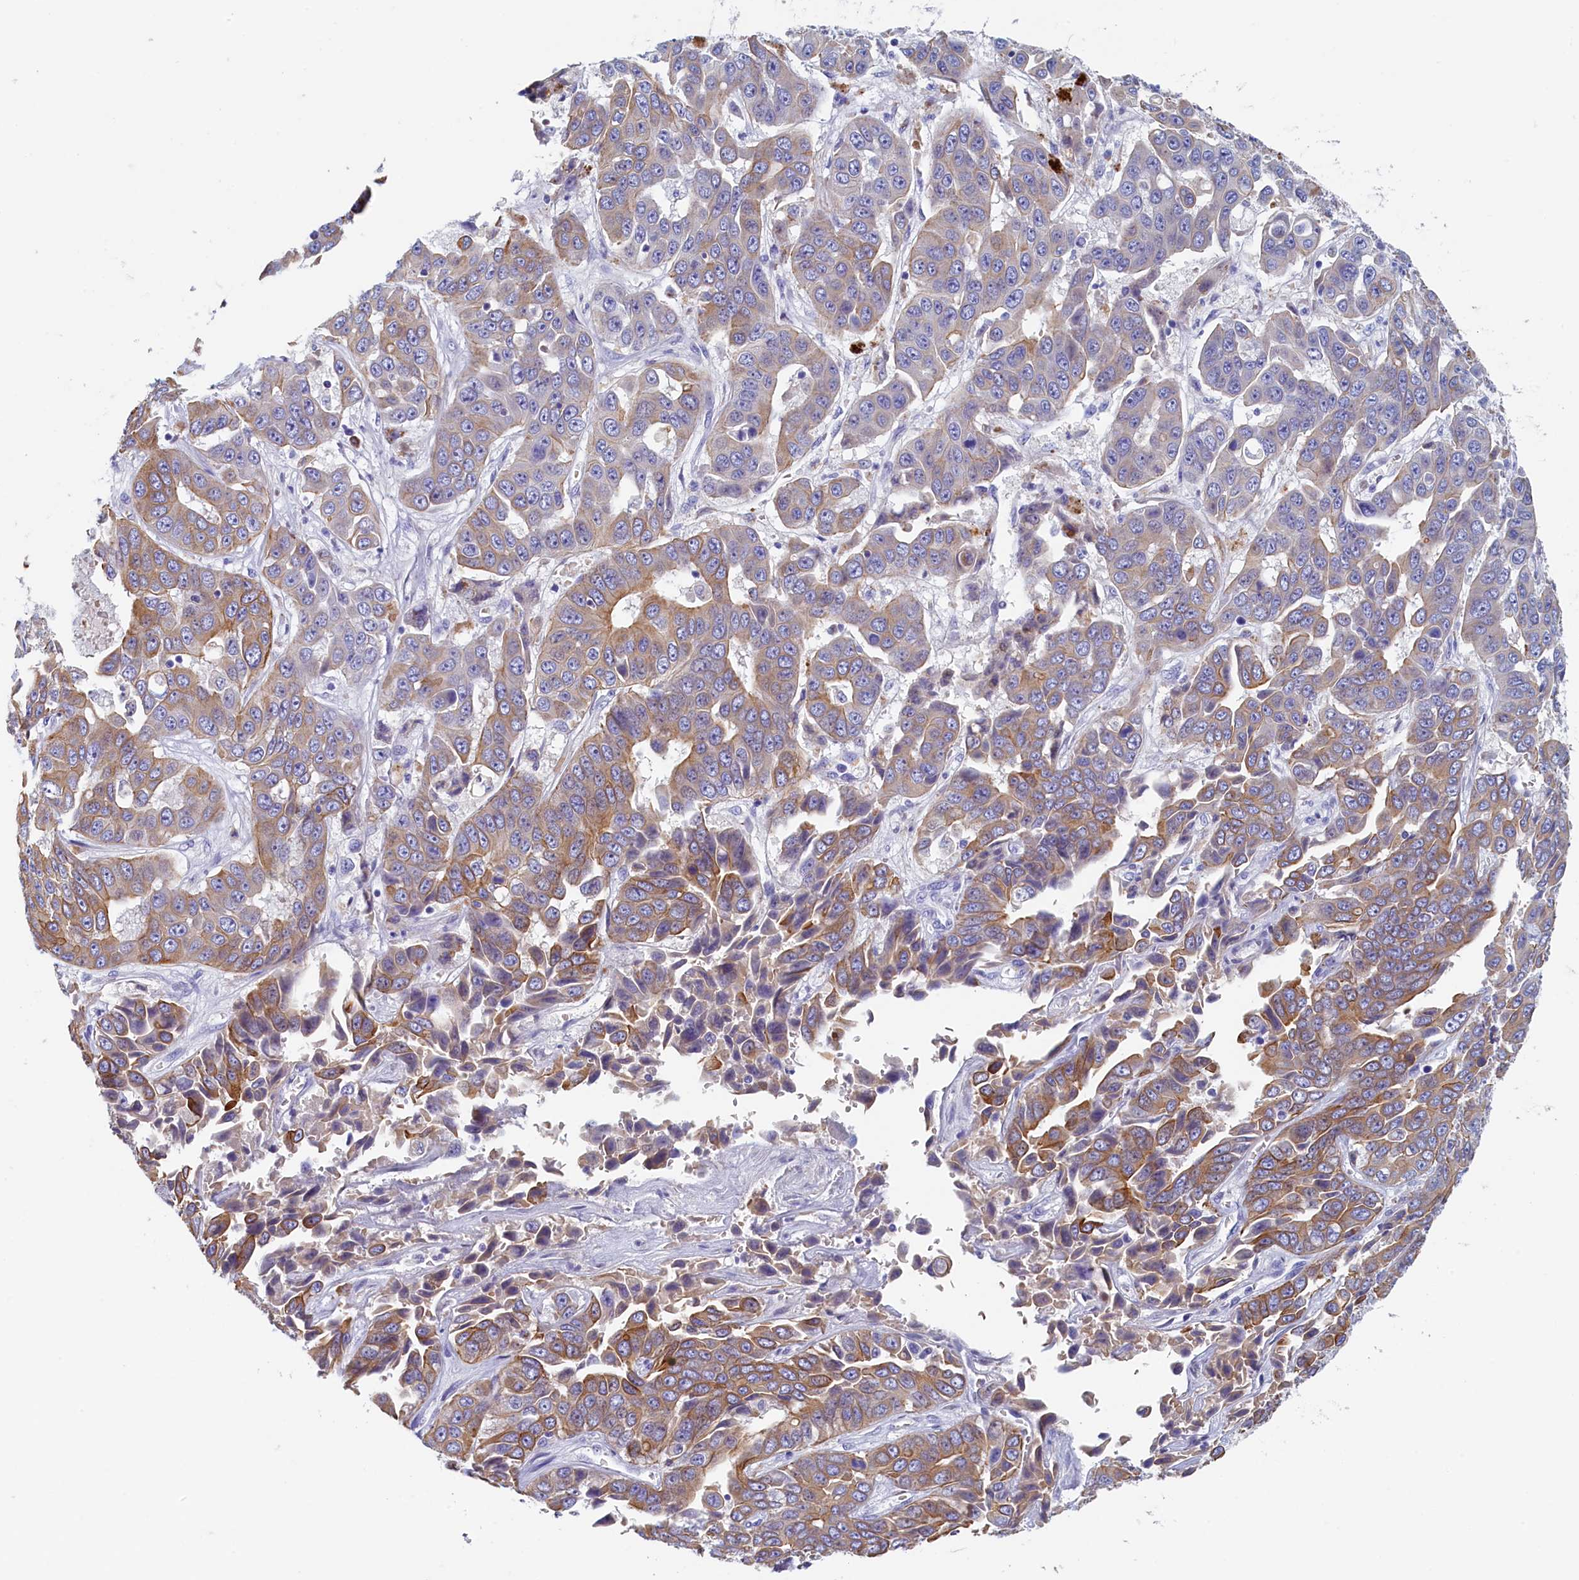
{"staining": {"intensity": "moderate", "quantity": "25%-75%", "location": "cytoplasmic/membranous"}, "tissue": "liver cancer", "cell_type": "Tumor cells", "image_type": "cancer", "snomed": [{"axis": "morphology", "description": "Cholangiocarcinoma"}, {"axis": "topography", "description": "Liver"}], "caption": "A high-resolution histopathology image shows immunohistochemistry (IHC) staining of cholangiocarcinoma (liver), which shows moderate cytoplasmic/membranous expression in approximately 25%-75% of tumor cells.", "gene": "GUCA1C", "patient": {"sex": "female", "age": 52}}